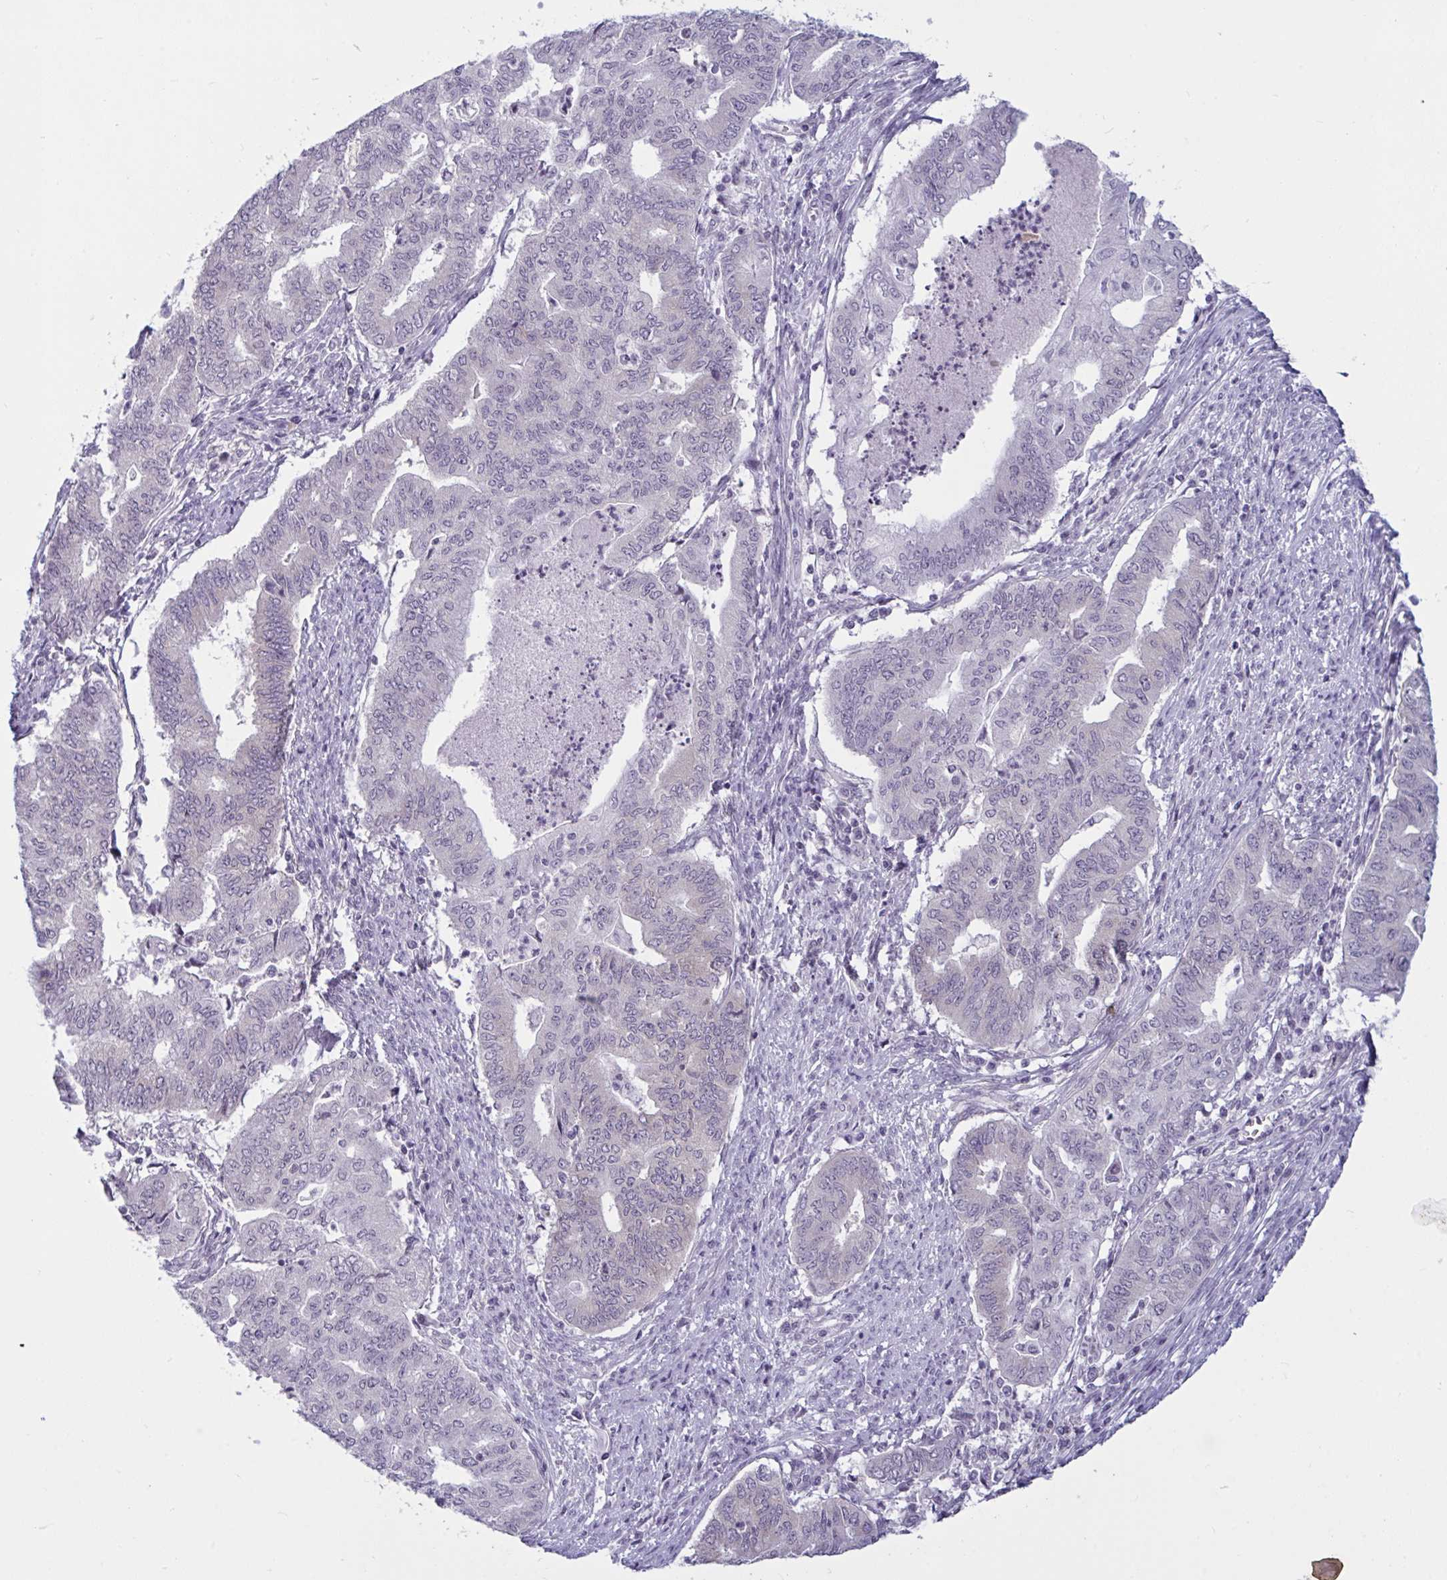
{"staining": {"intensity": "negative", "quantity": "none", "location": "none"}, "tissue": "endometrial cancer", "cell_type": "Tumor cells", "image_type": "cancer", "snomed": [{"axis": "morphology", "description": "Adenocarcinoma, NOS"}, {"axis": "topography", "description": "Endometrium"}], "caption": "Immunohistochemical staining of human endometrial cancer (adenocarcinoma) demonstrates no significant positivity in tumor cells.", "gene": "TBC1D4", "patient": {"sex": "female", "age": 79}}